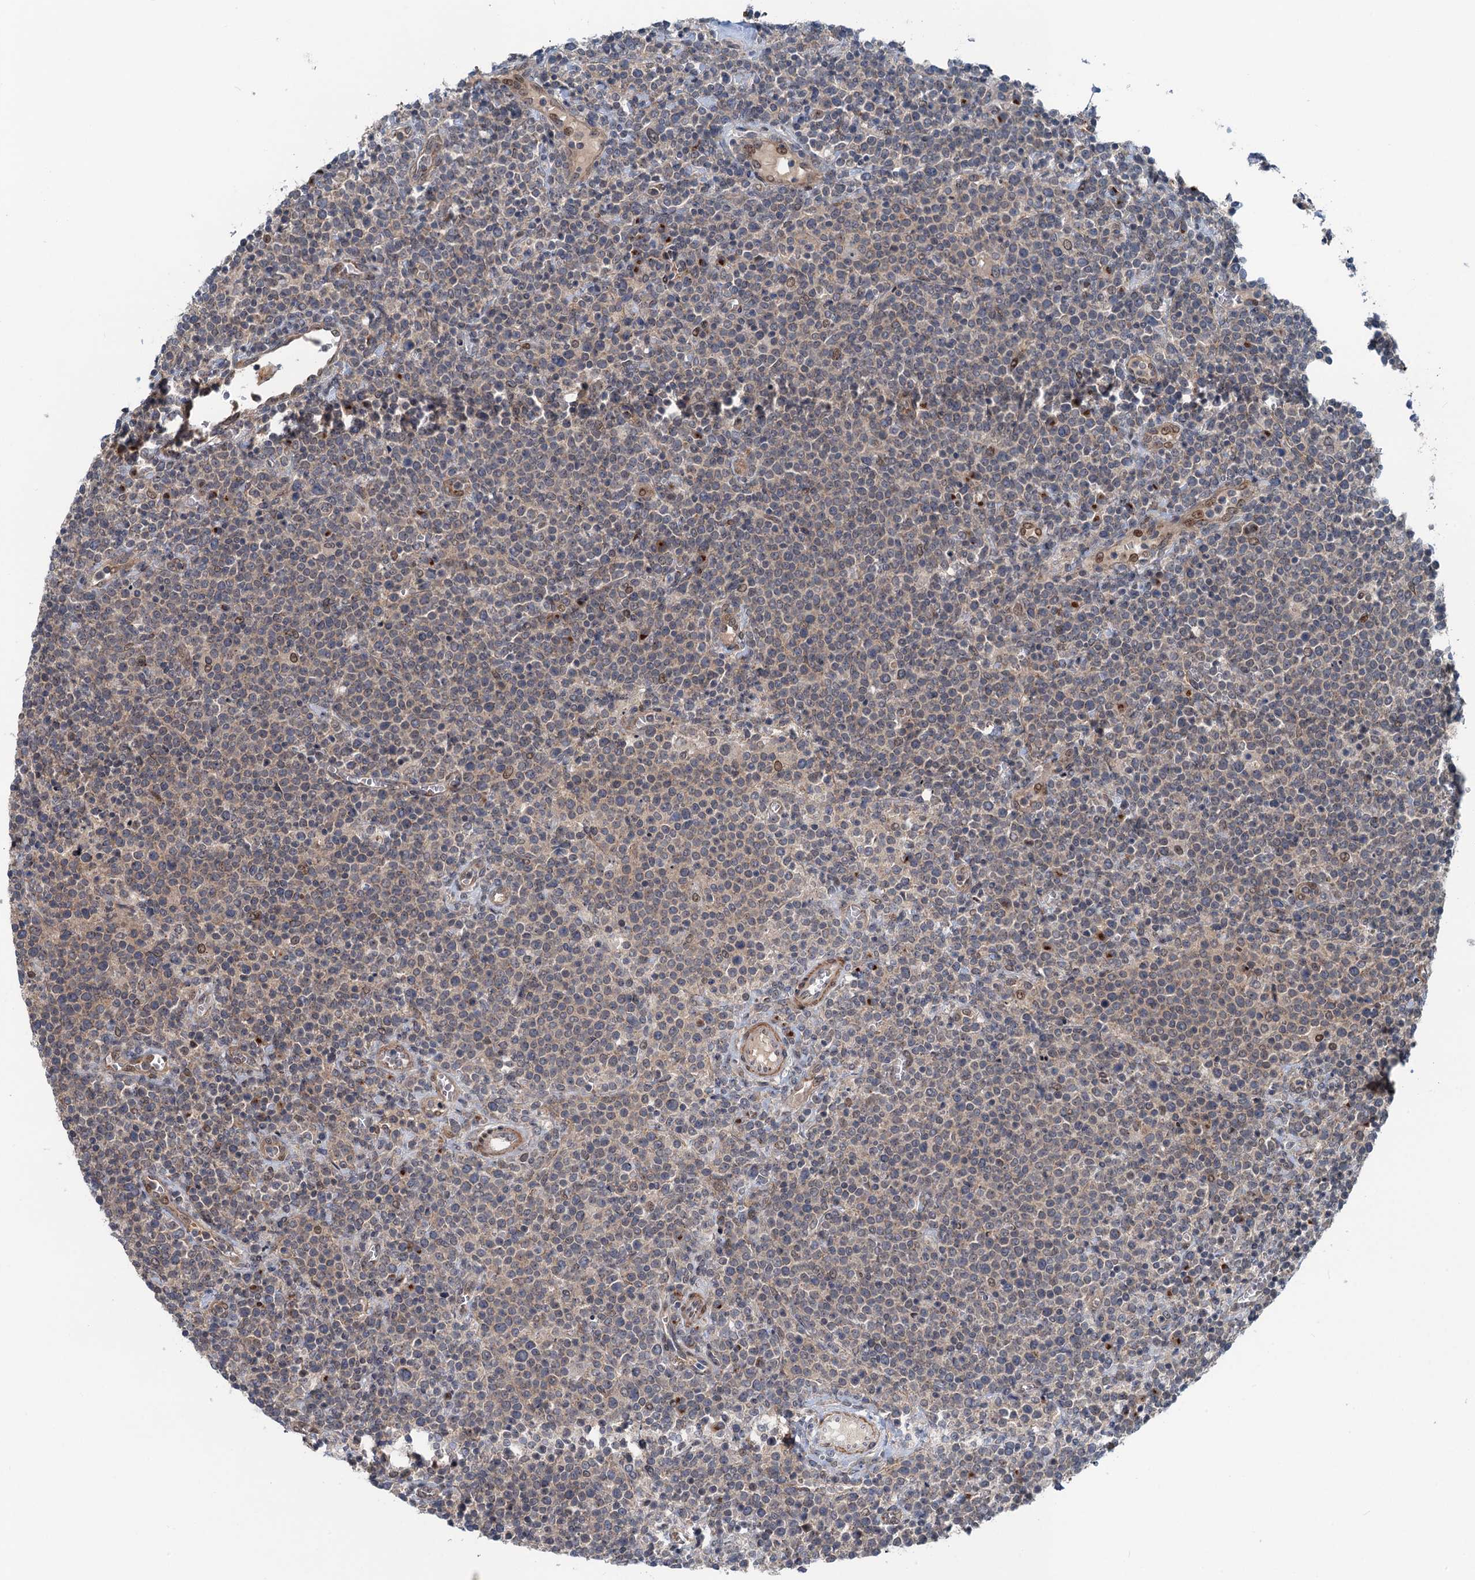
{"staining": {"intensity": "weak", "quantity": "25%-75%", "location": "cytoplasmic/membranous"}, "tissue": "lymphoma", "cell_type": "Tumor cells", "image_type": "cancer", "snomed": [{"axis": "morphology", "description": "Malignant lymphoma, non-Hodgkin's type, High grade"}, {"axis": "topography", "description": "Lymph node"}], "caption": "Immunohistochemistry (IHC) staining of lymphoma, which displays low levels of weak cytoplasmic/membranous expression in about 25%-75% of tumor cells indicating weak cytoplasmic/membranous protein staining. The staining was performed using DAB (brown) for protein detection and nuclei were counterstained in hematoxylin (blue).", "gene": "DYNC2I2", "patient": {"sex": "male", "age": 61}}